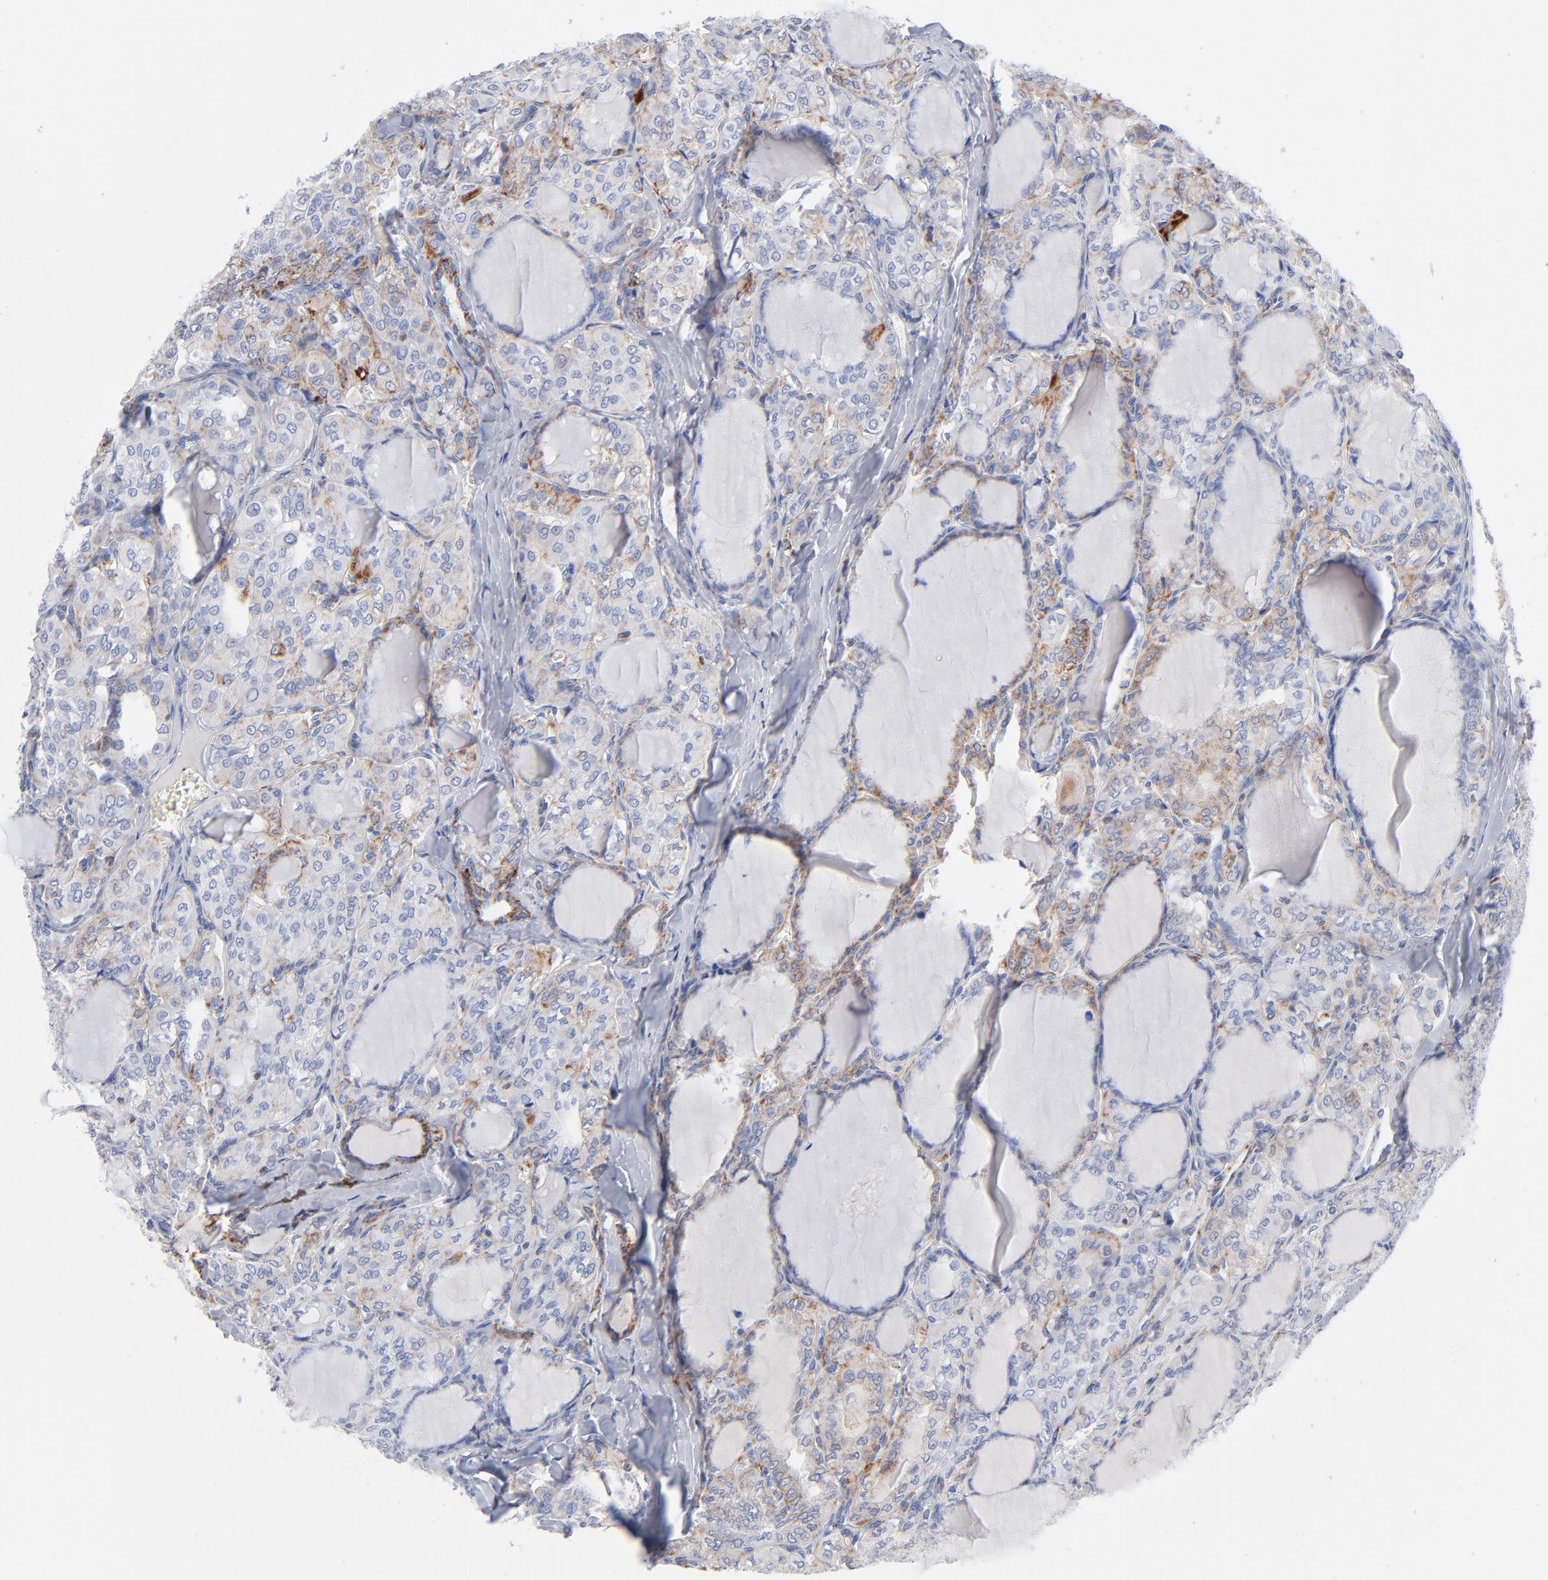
{"staining": {"intensity": "weak", "quantity": "25%-75%", "location": "cytoplasmic/membranous"}, "tissue": "thyroid cancer", "cell_type": "Tumor cells", "image_type": "cancer", "snomed": [{"axis": "morphology", "description": "Papillary adenocarcinoma, NOS"}, {"axis": "topography", "description": "Thyroid gland"}], "caption": "Immunohistochemical staining of thyroid papillary adenocarcinoma exhibits low levels of weak cytoplasmic/membranous protein staining in about 25%-75% of tumor cells. The staining was performed using DAB (3,3'-diaminobenzidine), with brown indicating positive protein expression. Nuclei are stained blue with hematoxylin.", "gene": "CHCHD10", "patient": {"sex": "male", "age": 20}}